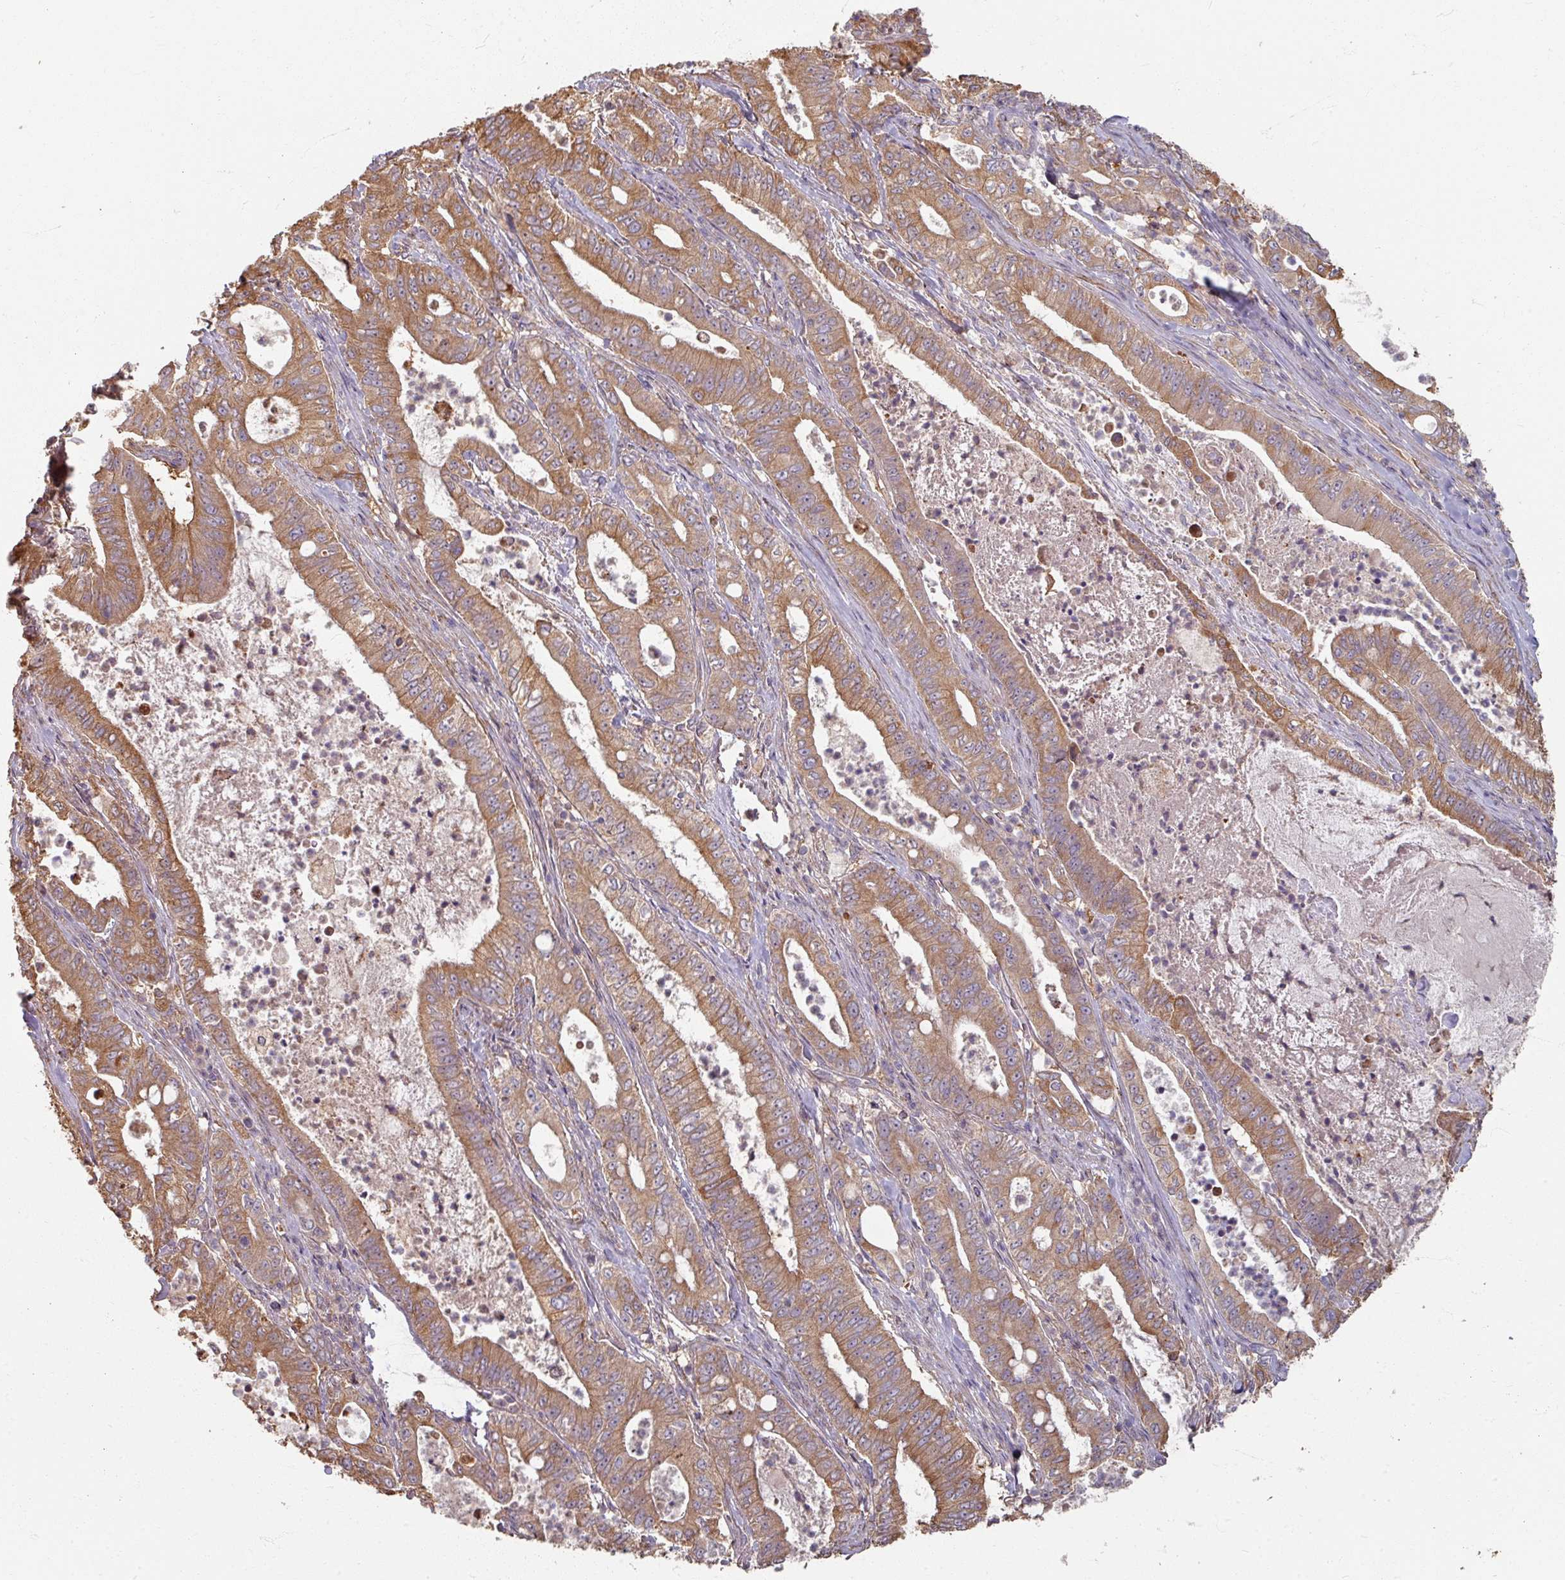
{"staining": {"intensity": "moderate", "quantity": ">75%", "location": "cytoplasmic/membranous"}, "tissue": "pancreatic cancer", "cell_type": "Tumor cells", "image_type": "cancer", "snomed": [{"axis": "morphology", "description": "Adenocarcinoma, NOS"}, {"axis": "topography", "description": "Pancreas"}], "caption": "This photomicrograph exhibits IHC staining of pancreatic adenocarcinoma, with medium moderate cytoplasmic/membranous positivity in approximately >75% of tumor cells.", "gene": "CCDC68", "patient": {"sex": "male", "age": 71}}